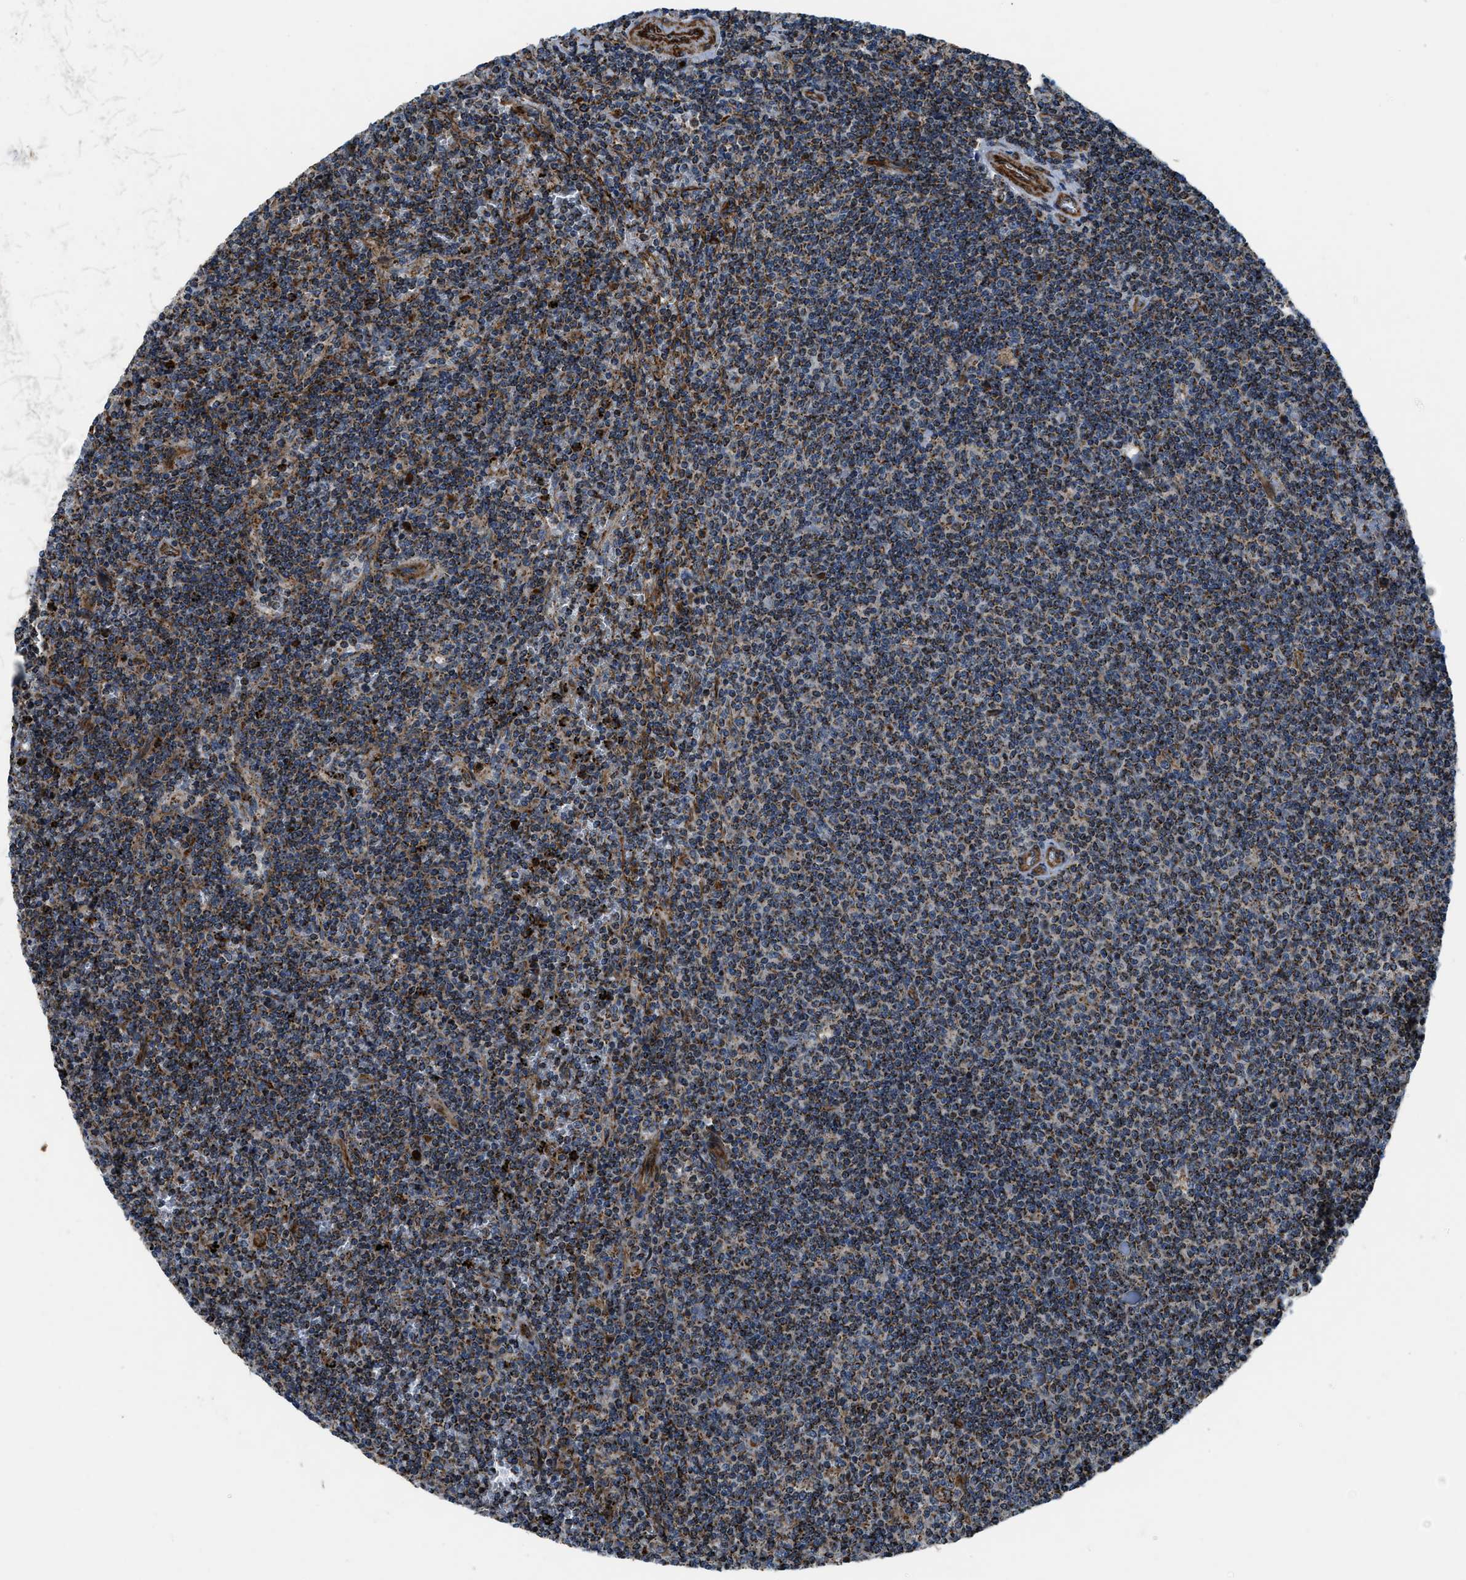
{"staining": {"intensity": "strong", "quantity": ">75%", "location": "cytoplasmic/membranous"}, "tissue": "lymphoma", "cell_type": "Tumor cells", "image_type": "cancer", "snomed": [{"axis": "morphology", "description": "Malignant lymphoma, non-Hodgkin's type, Low grade"}, {"axis": "topography", "description": "Spleen"}], "caption": "This is a photomicrograph of IHC staining of malignant lymphoma, non-Hodgkin's type (low-grade), which shows strong staining in the cytoplasmic/membranous of tumor cells.", "gene": "GSDME", "patient": {"sex": "female", "age": 50}}